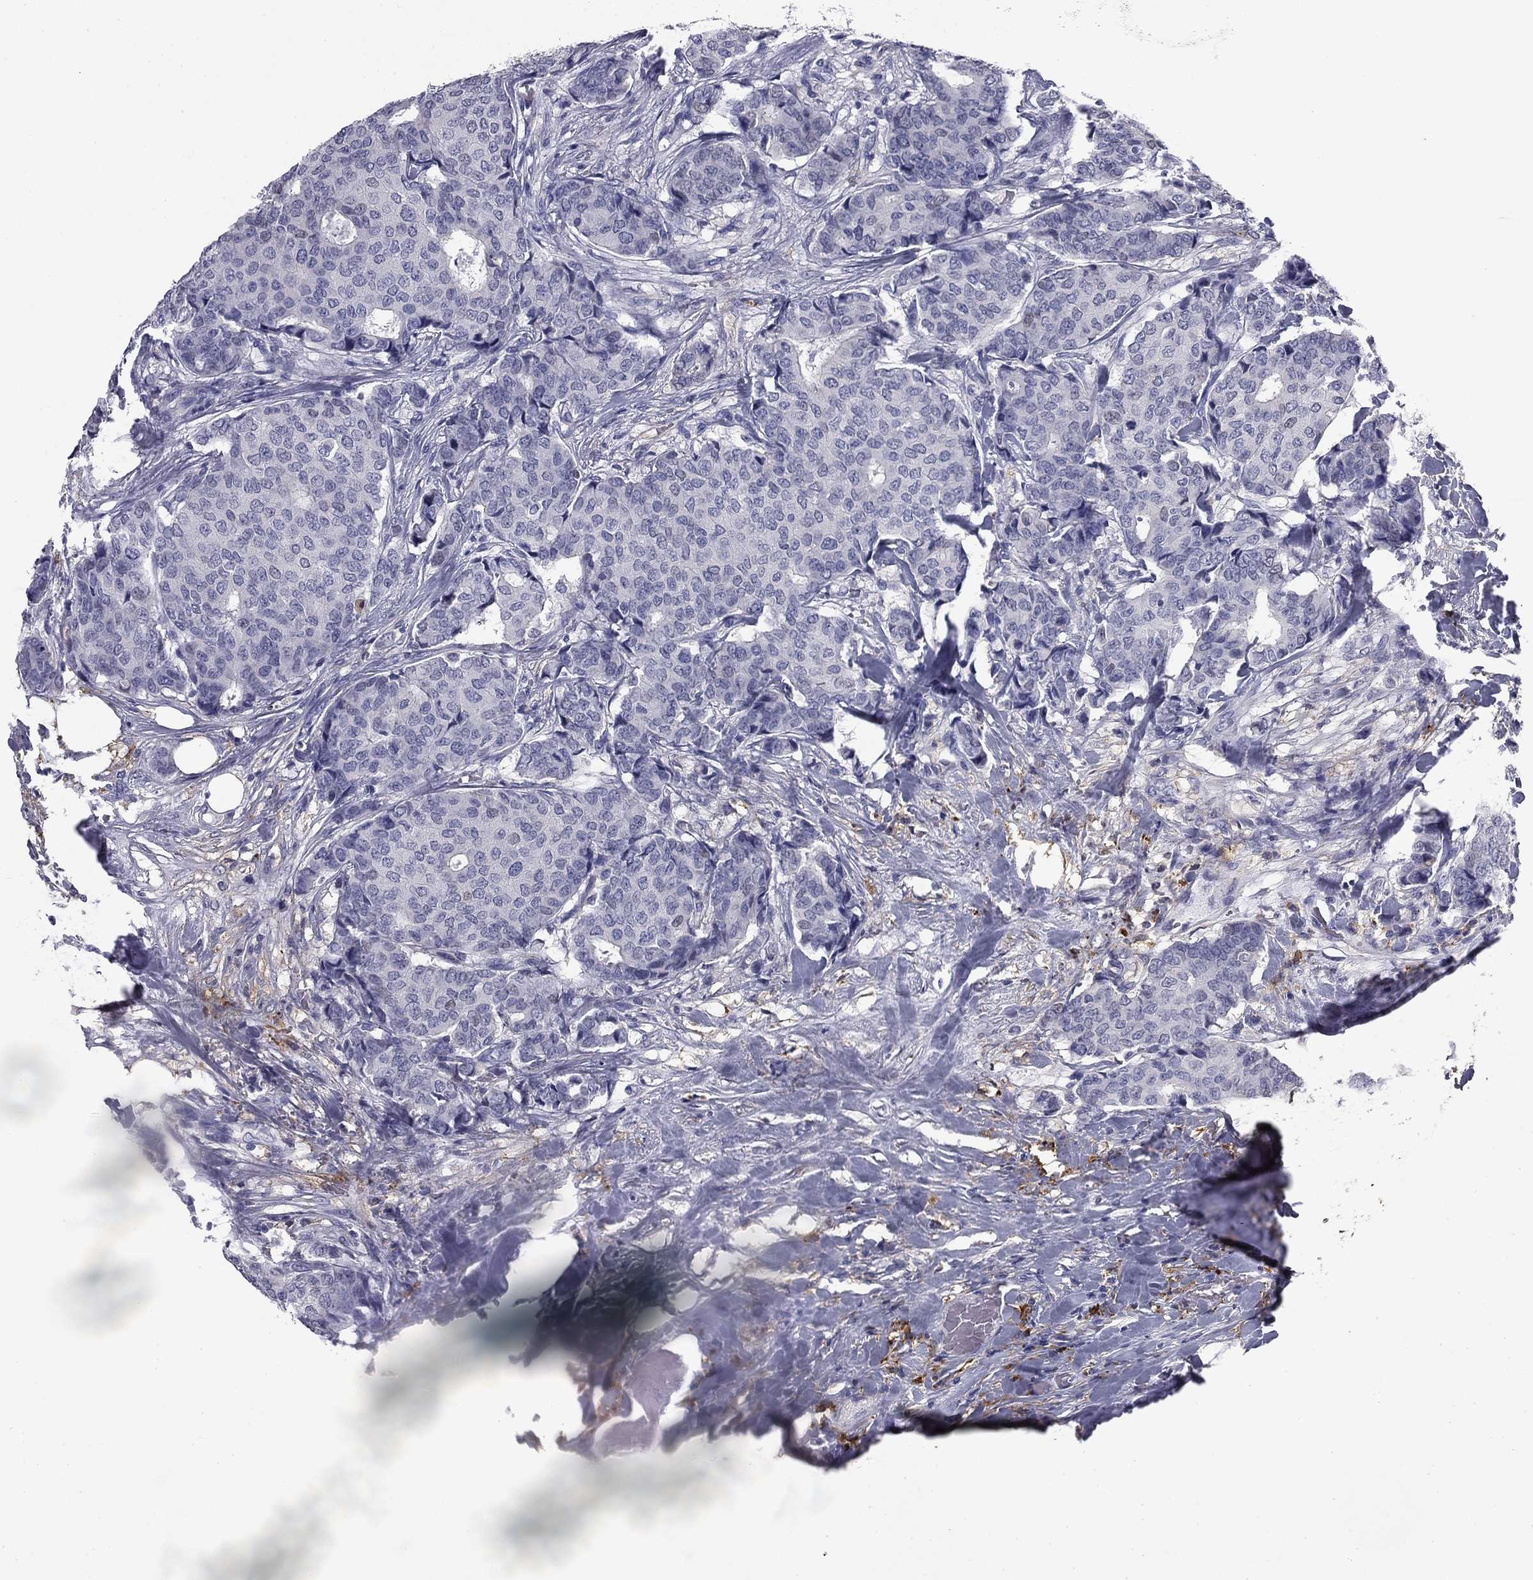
{"staining": {"intensity": "negative", "quantity": "none", "location": "none"}, "tissue": "breast cancer", "cell_type": "Tumor cells", "image_type": "cancer", "snomed": [{"axis": "morphology", "description": "Duct carcinoma"}, {"axis": "topography", "description": "Breast"}], "caption": "Immunohistochemistry micrograph of human breast cancer (infiltrating ductal carcinoma) stained for a protein (brown), which reveals no expression in tumor cells.", "gene": "BCL2L14", "patient": {"sex": "female", "age": 75}}